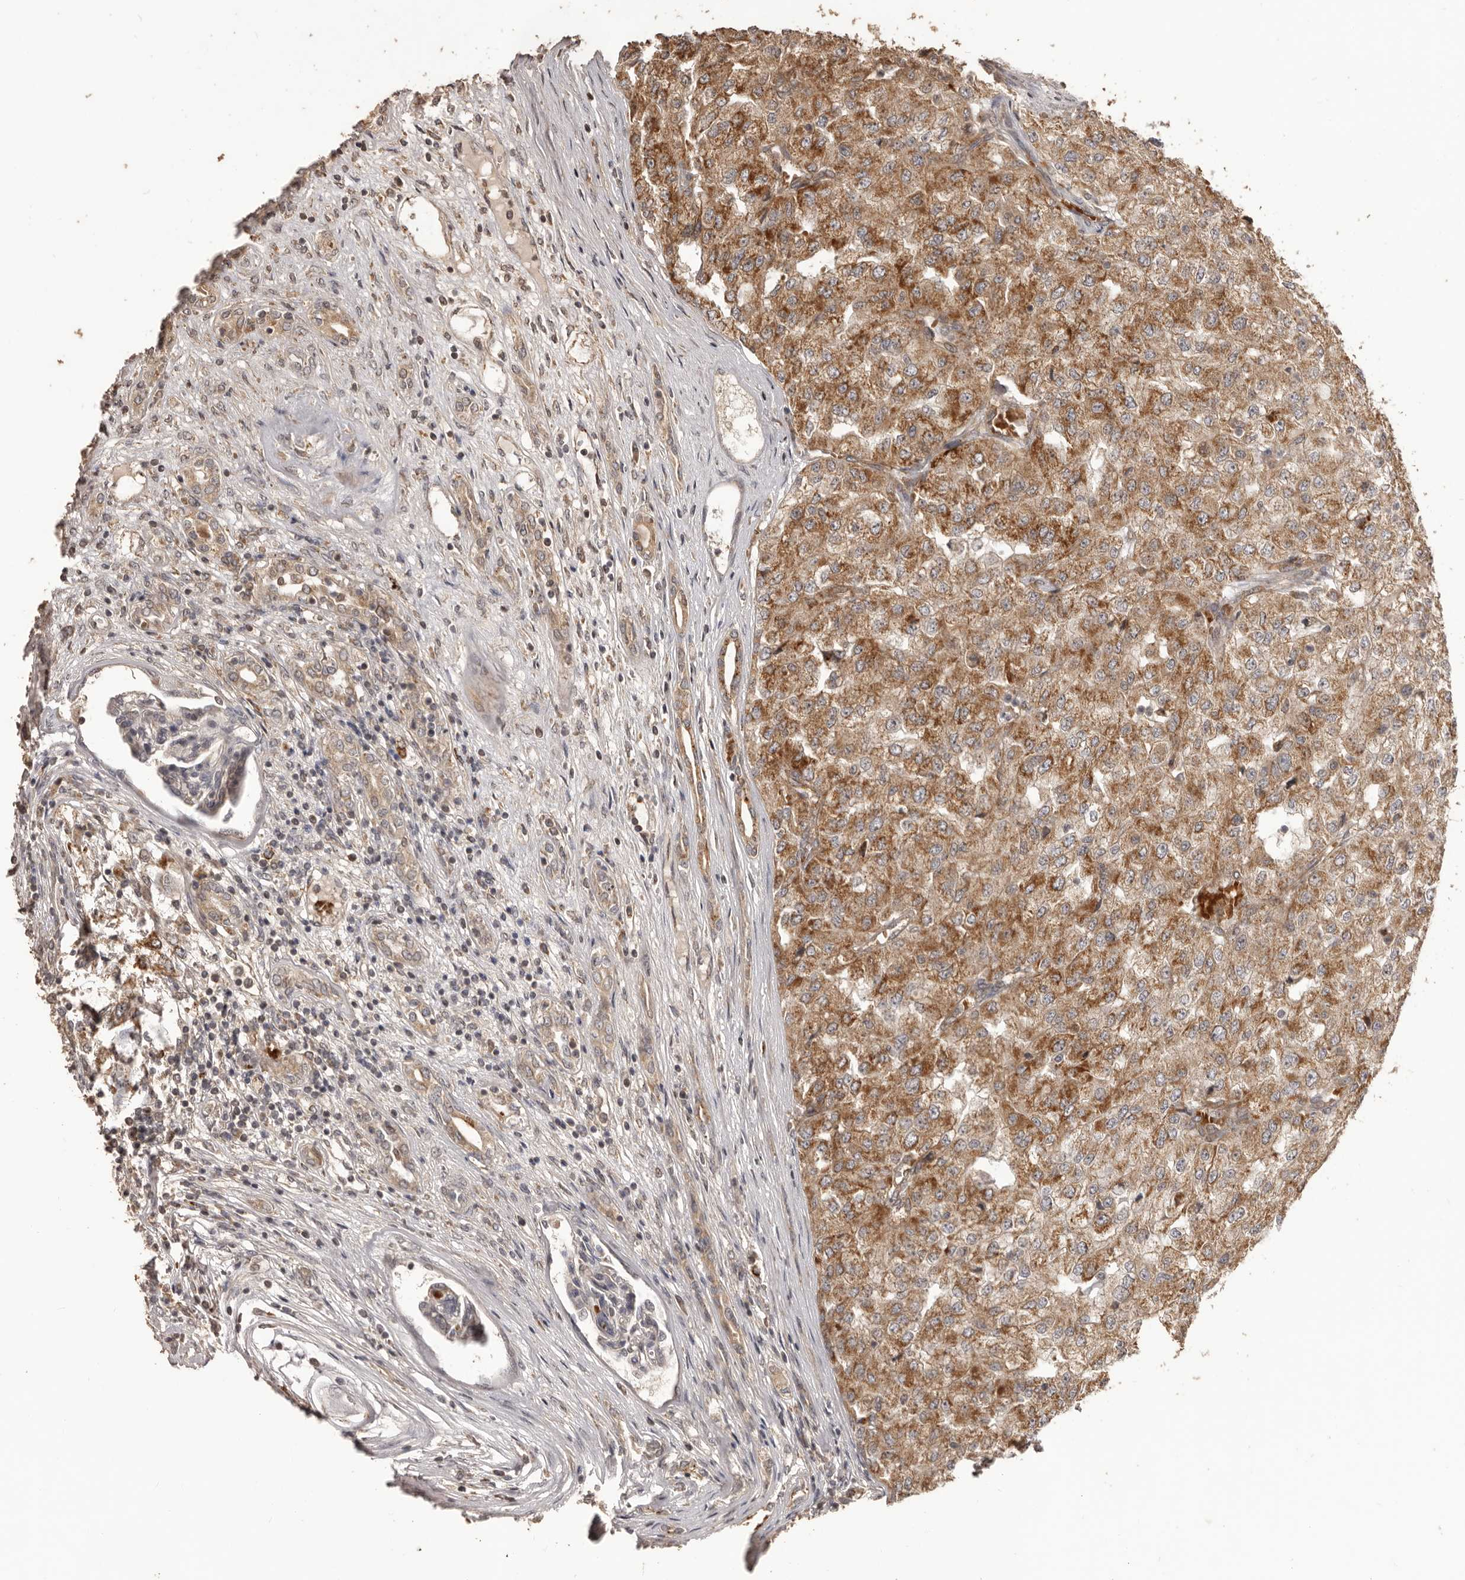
{"staining": {"intensity": "moderate", "quantity": ">75%", "location": "cytoplasmic/membranous"}, "tissue": "renal cancer", "cell_type": "Tumor cells", "image_type": "cancer", "snomed": [{"axis": "morphology", "description": "Adenocarcinoma, NOS"}, {"axis": "topography", "description": "Kidney"}], "caption": "Tumor cells show medium levels of moderate cytoplasmic/membranous staining in approximately >75% of cells in adenocarcinoma (renal).", "gene": "QRSL1", "patient": {"sex": "female", "age": 54}}